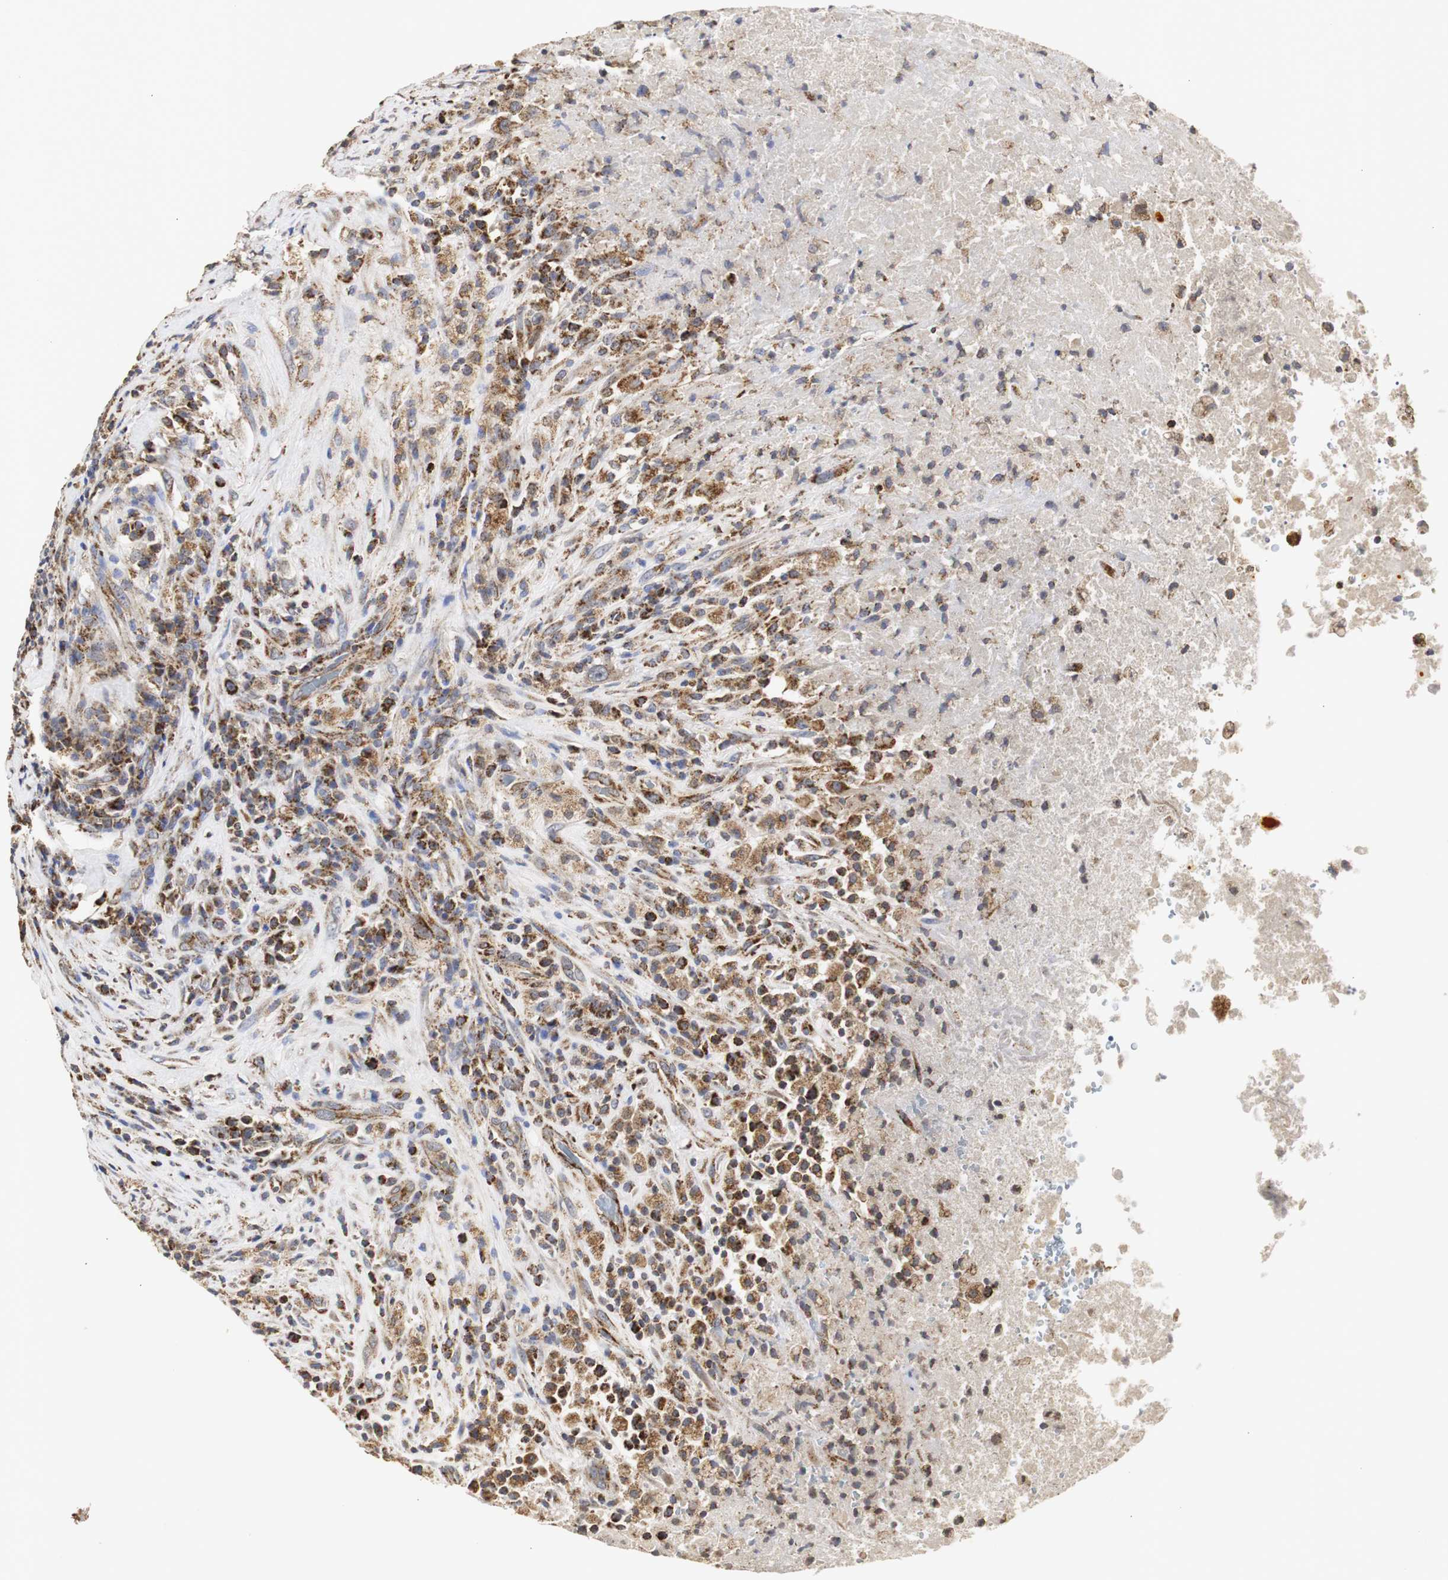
{"staining": {"intensity": "strong", "quantity": ">75%", "location": "cytoplasmic/membranous"}, "tissue": "testis cancer", "cell_type": "Tumor cells", "image_type": "cancer", "snomed": [{"axis": "morphology", "description": "Necrosis, NOS"}, {"axis": "morphology", "description": "Carcinoma, Embryonal, NOS"}, {"axis": "topography", "description": "Testis"}], "caption": "Brown immunohistochemical staining in embryonal carcinoma (testis) shows strong cytoplasmic/membranous positivity in approximately >75% of tumor cells.", "gene": "HSD17B10", "patient": {"sex": "male", "age": 19}}